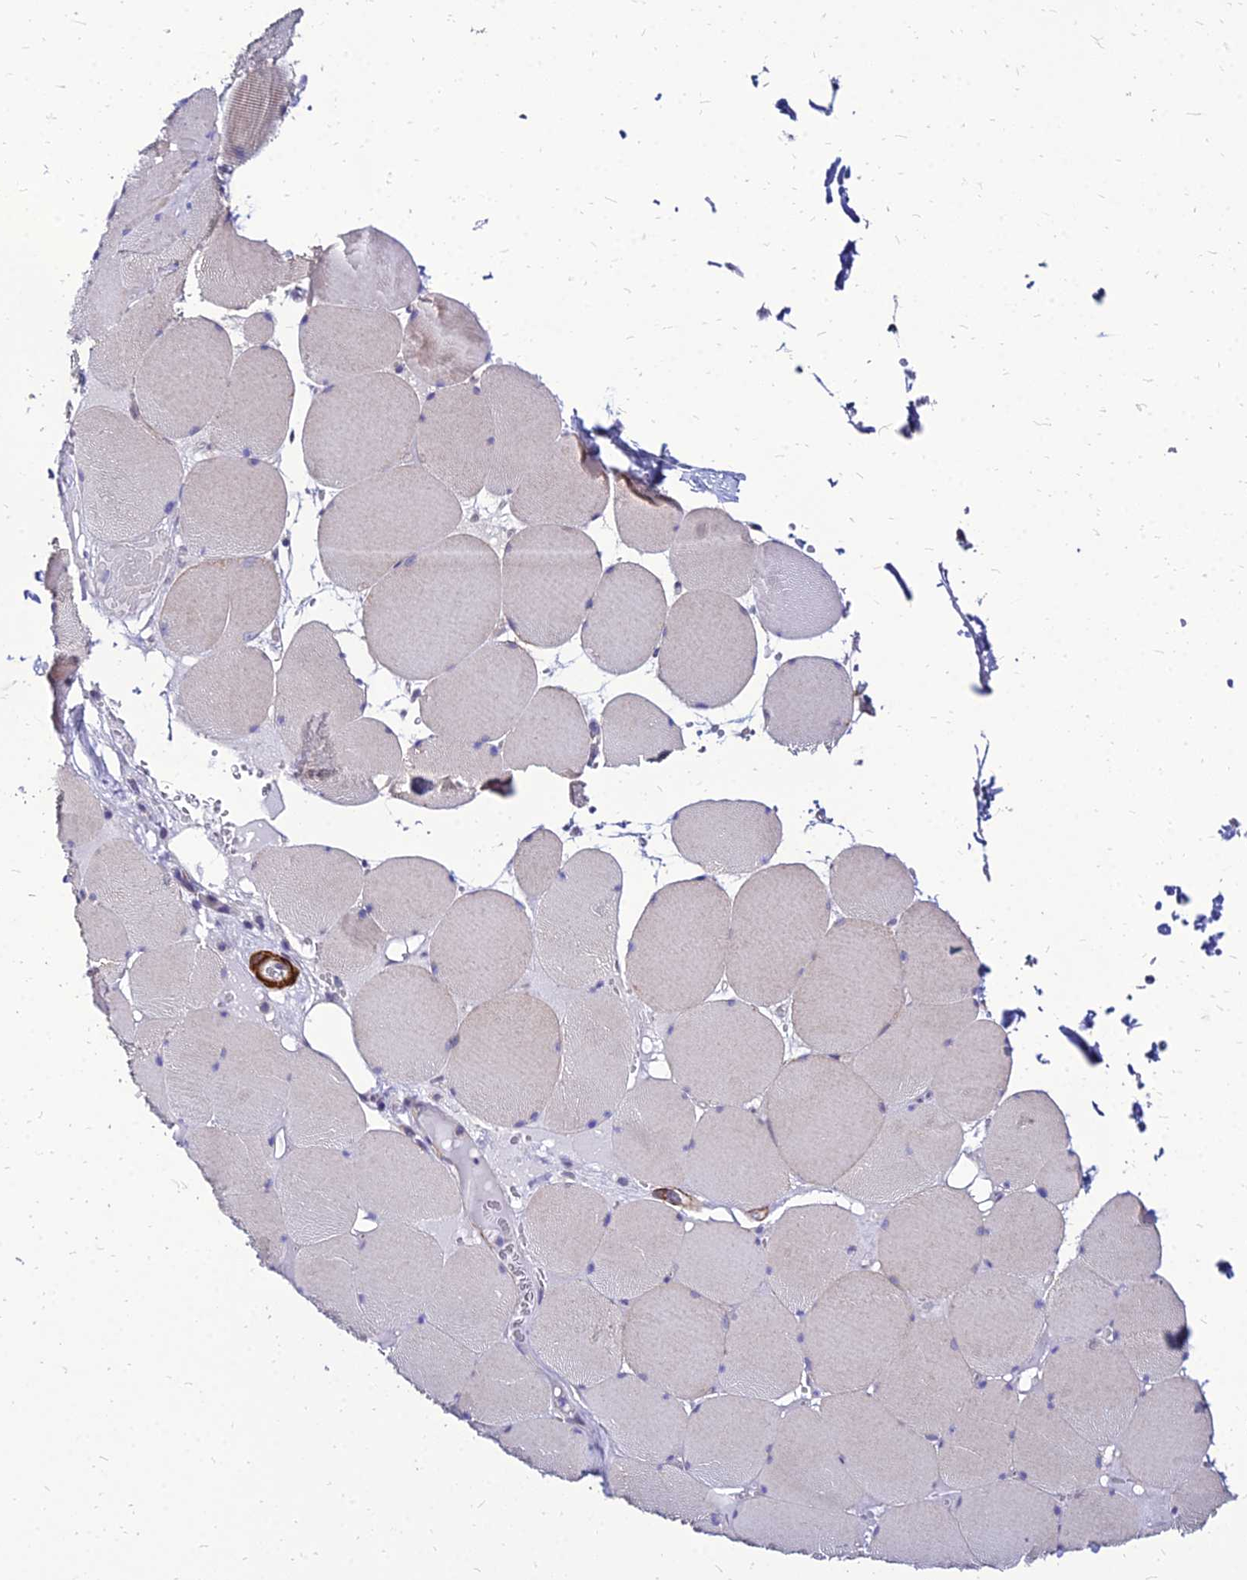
{"staining": {"intensity": "weak", "quantity": "<25%", "location": "cytoplasmic/membranous"}, "tissue": "skeletal muscle", "cell_type": "Myocytes", "image_type": "normal", "snomed": [{"axis": "morphology", "description": "Normal tissue, NOS"}, {"axis": "topography", "description": "Skeletal muscle"}, {"axis": "topography", "description": "Head-Neck"}], "caption": "High power microscopy histopathology image of an IHC photomicrograph of benign skeletal muscle, revealing no significant staining in myocytes.", "gene": "YEATS2", "patient": {"sex": "male", "age": 66}}